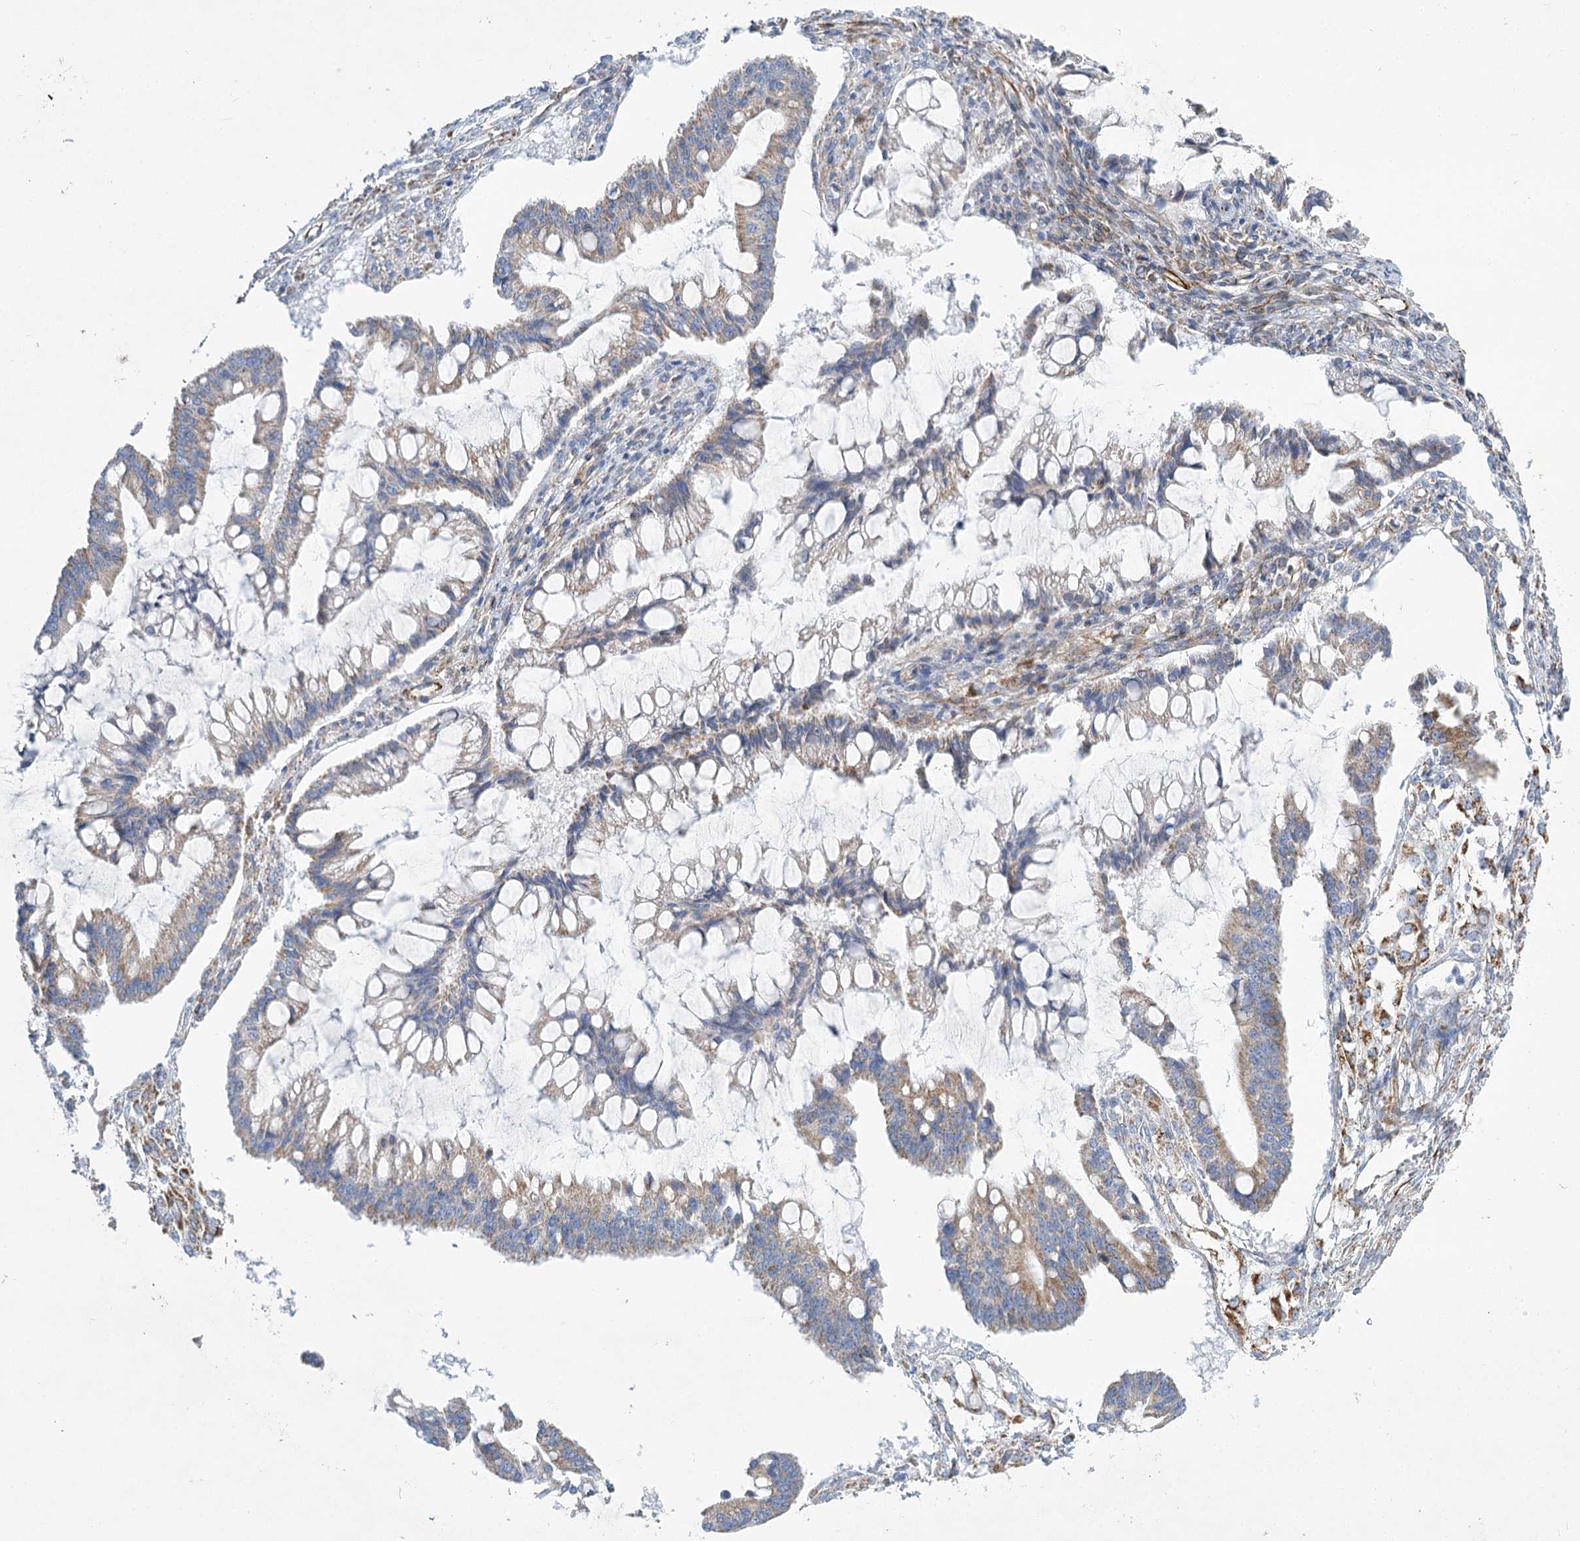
{"staining": {"intensity": "weak", "quantity": "25%-75%", "location": "cytoplasmic/membranous"}, "tissue": "ovarian cancer", "cell_type": "Tumor cells", "image_type": "cancer", "snomed": [{"axis": "morphology", "description": "Cystadenocarcinoma, mucinous, NOS"}, {"axis": "topography", "description": "Ovary"}], "caption": "Immunohistochemical staining of human ovarian cancer exhibits weak cytoplasmic/membranous protein staining in about 25%-75% of tumor cells. (brown staining indicates protein expression, while blue staining denotes nuclei).", "gene": "DHTKD1", "patient": {"sex": "female", "age": 73}}